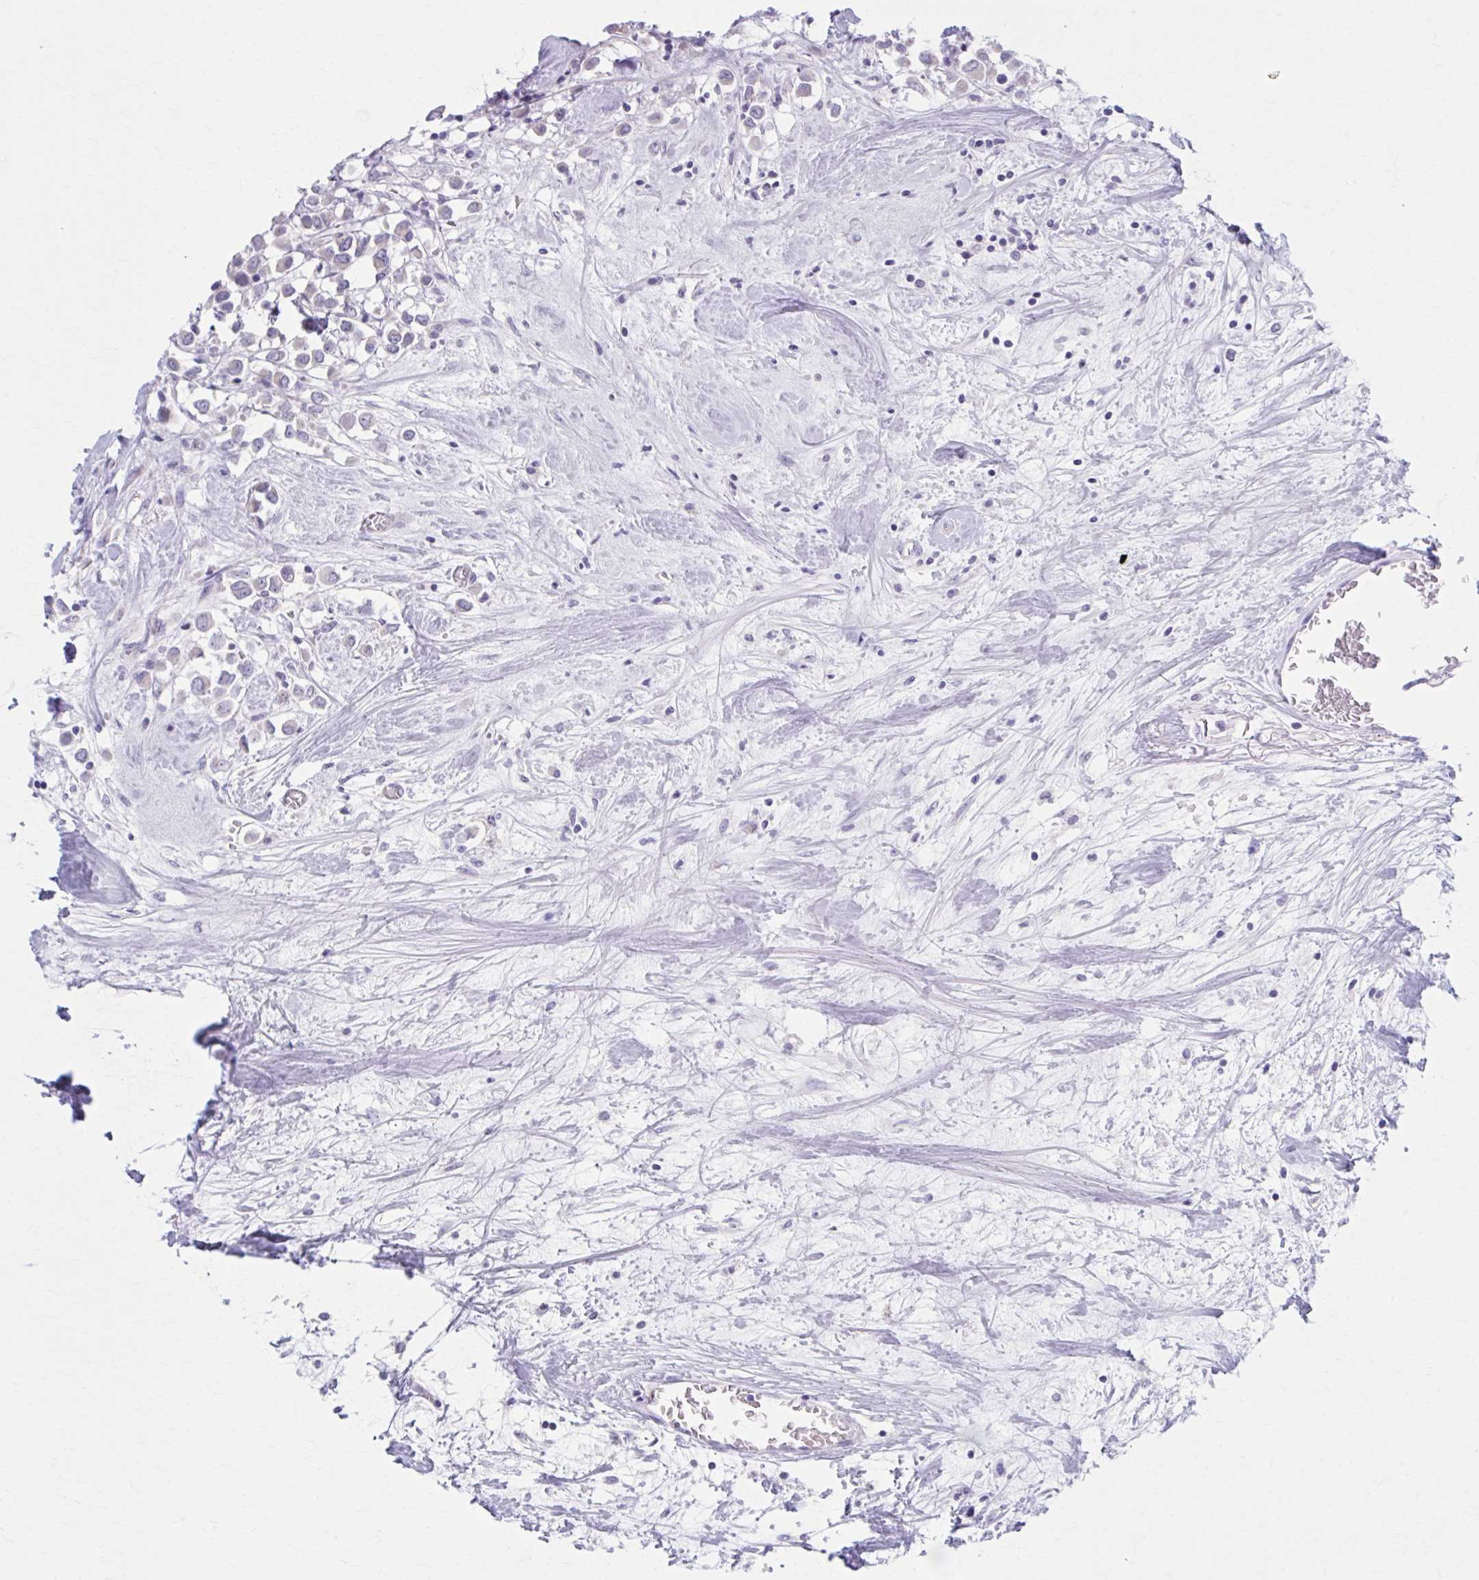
{"staining": {"intensity": "negative", "quantity": "none", "location": "none"}, "tissue": "breast cancer", "cell_type": "Tumor cells", "image_type": "cancer", "snomed": [{"axis": "morphology", "description": "Duct carcinoma"}, {"axis": "topography", "description": "Breast"}], "caption": "Photomicrograph shows no protein expression in tumor cells of intraductal carcinoma (breast) tissue.", "gene": "CCDC105", "patient": {"sex": "female", "age": 61}}